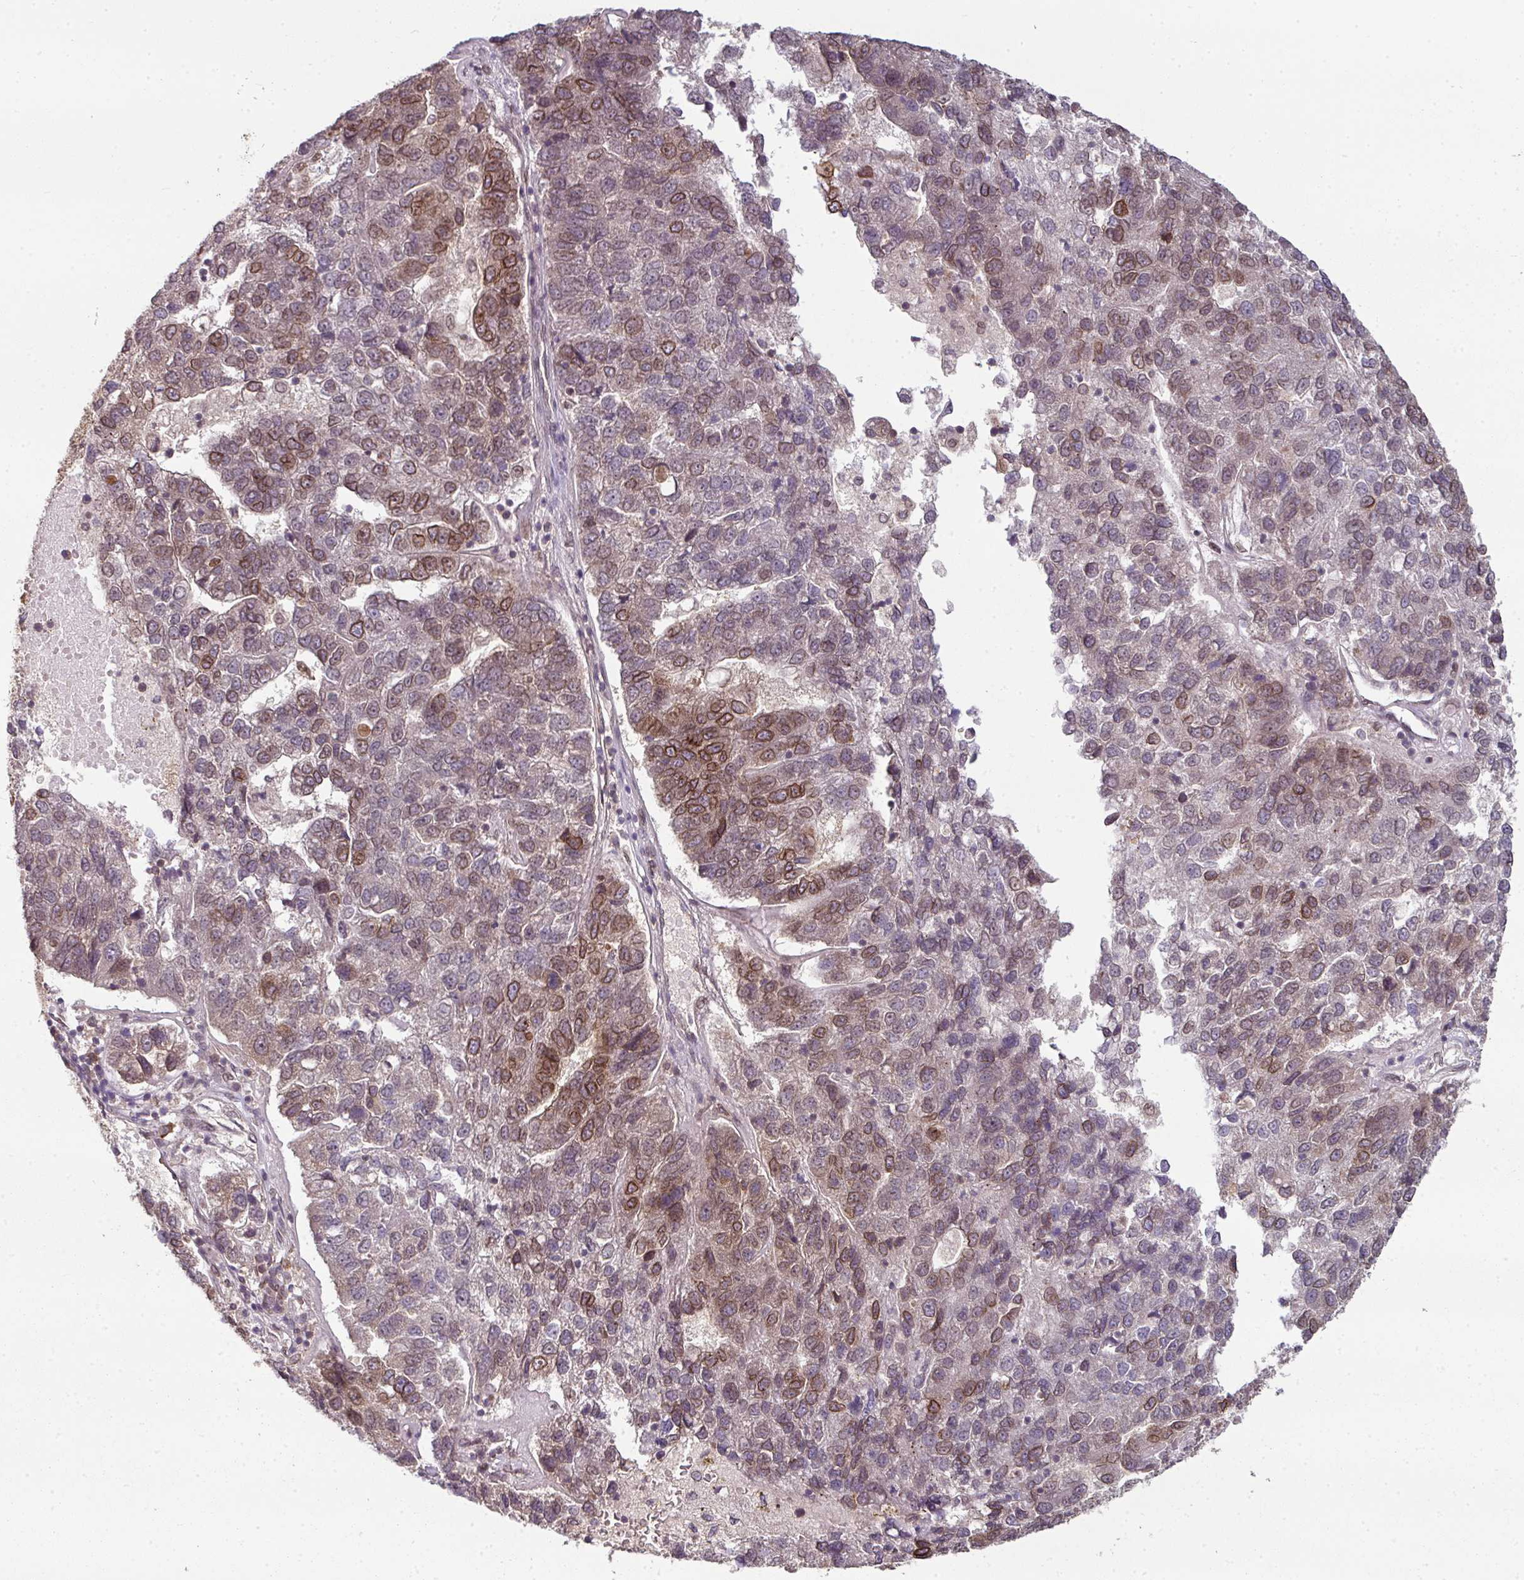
{"staining": {"intensity": "moderate", "quantity": "25%-75%", "location": "cytoplasmic/membranous,nuclear"}, "tissue": "pancreatic cancer", "cell_type": "Tumor cells", "image_type": "cancer", "snomed": [{"axis": "morphology", "description": "Adenocarcinoma, NOS"}, {"axis": "topography", "description": "Pancreas"}], "caption": "Immunohistochemical staining of pancreatic cancer (adenocarcinoma) shows moderate cytoplasmic/membranous and nuclear protein positivity in approximately 25%-75% of tumor cells. Using DAB (3,3'-diaminobenzidine) (brown) and hematoxylin (blue) stains, captured at high magnification using brightfield microscopy.", "gene": "RANGAP1", "patient": {"sex": "female", "age": 61}}